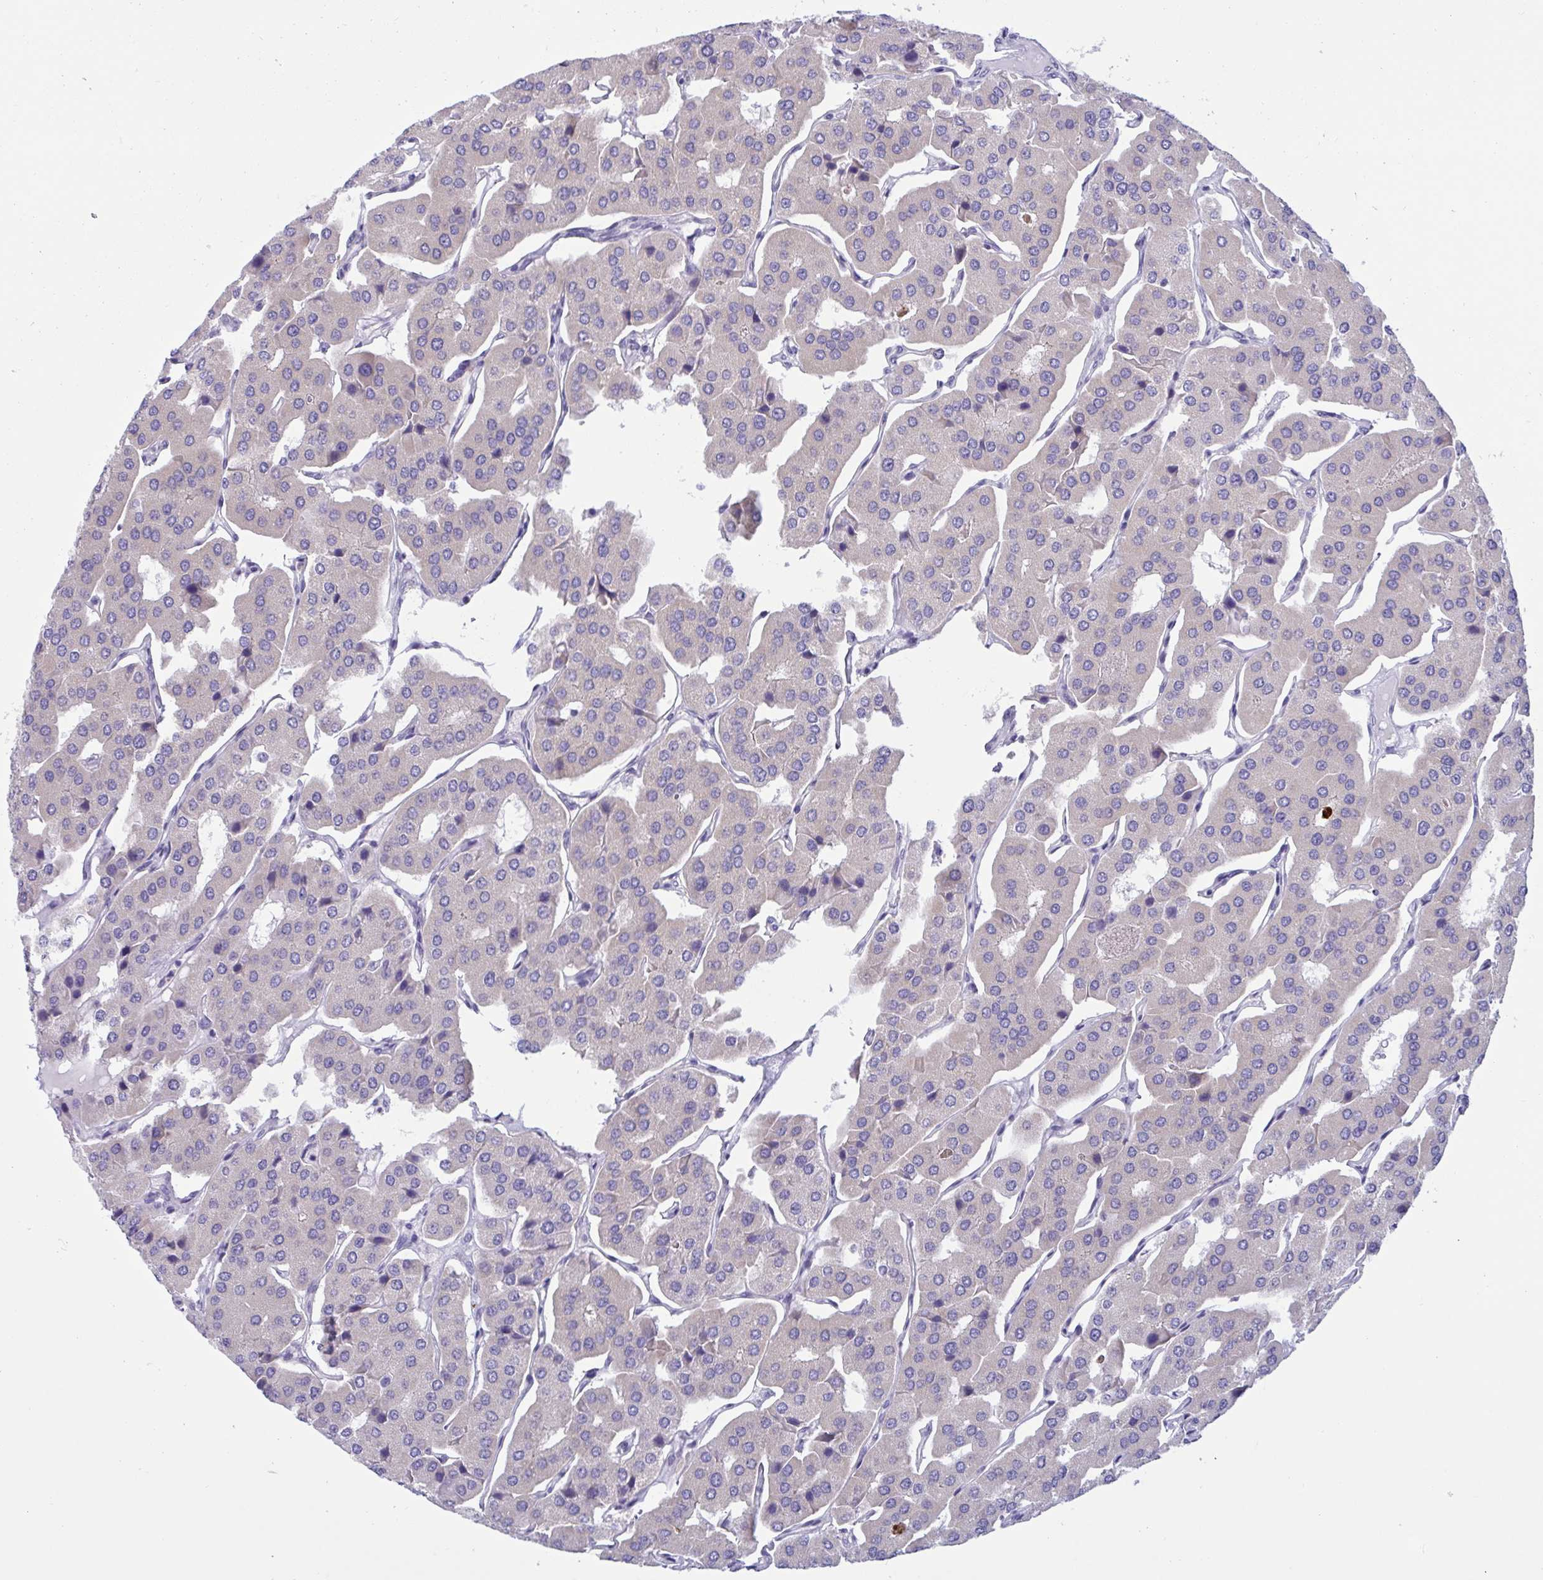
{"staining": {"intensity": "negative", "quantity": "none", "location": "none"}, "tissue": "parathyroid gland", "cell_type": "Glandular cells", "image_type": "normal", "snomed": [{"axis": "morphology", "description": "Normal tissue, NOS"}, {"axis": "morphology", "description": "Adenoma, NOS"}, {"axis": "topography", "description": "Parathyroid gland"}], "caption": "A high-resolution histopathology image shows immunohistochemistry (IHC) staining of unremarkable parathyroid gland, which demonstrates no significant expression in glandular cells.", "gene": "OXLD1", "patient": {"sex": "female", "age": 86}}